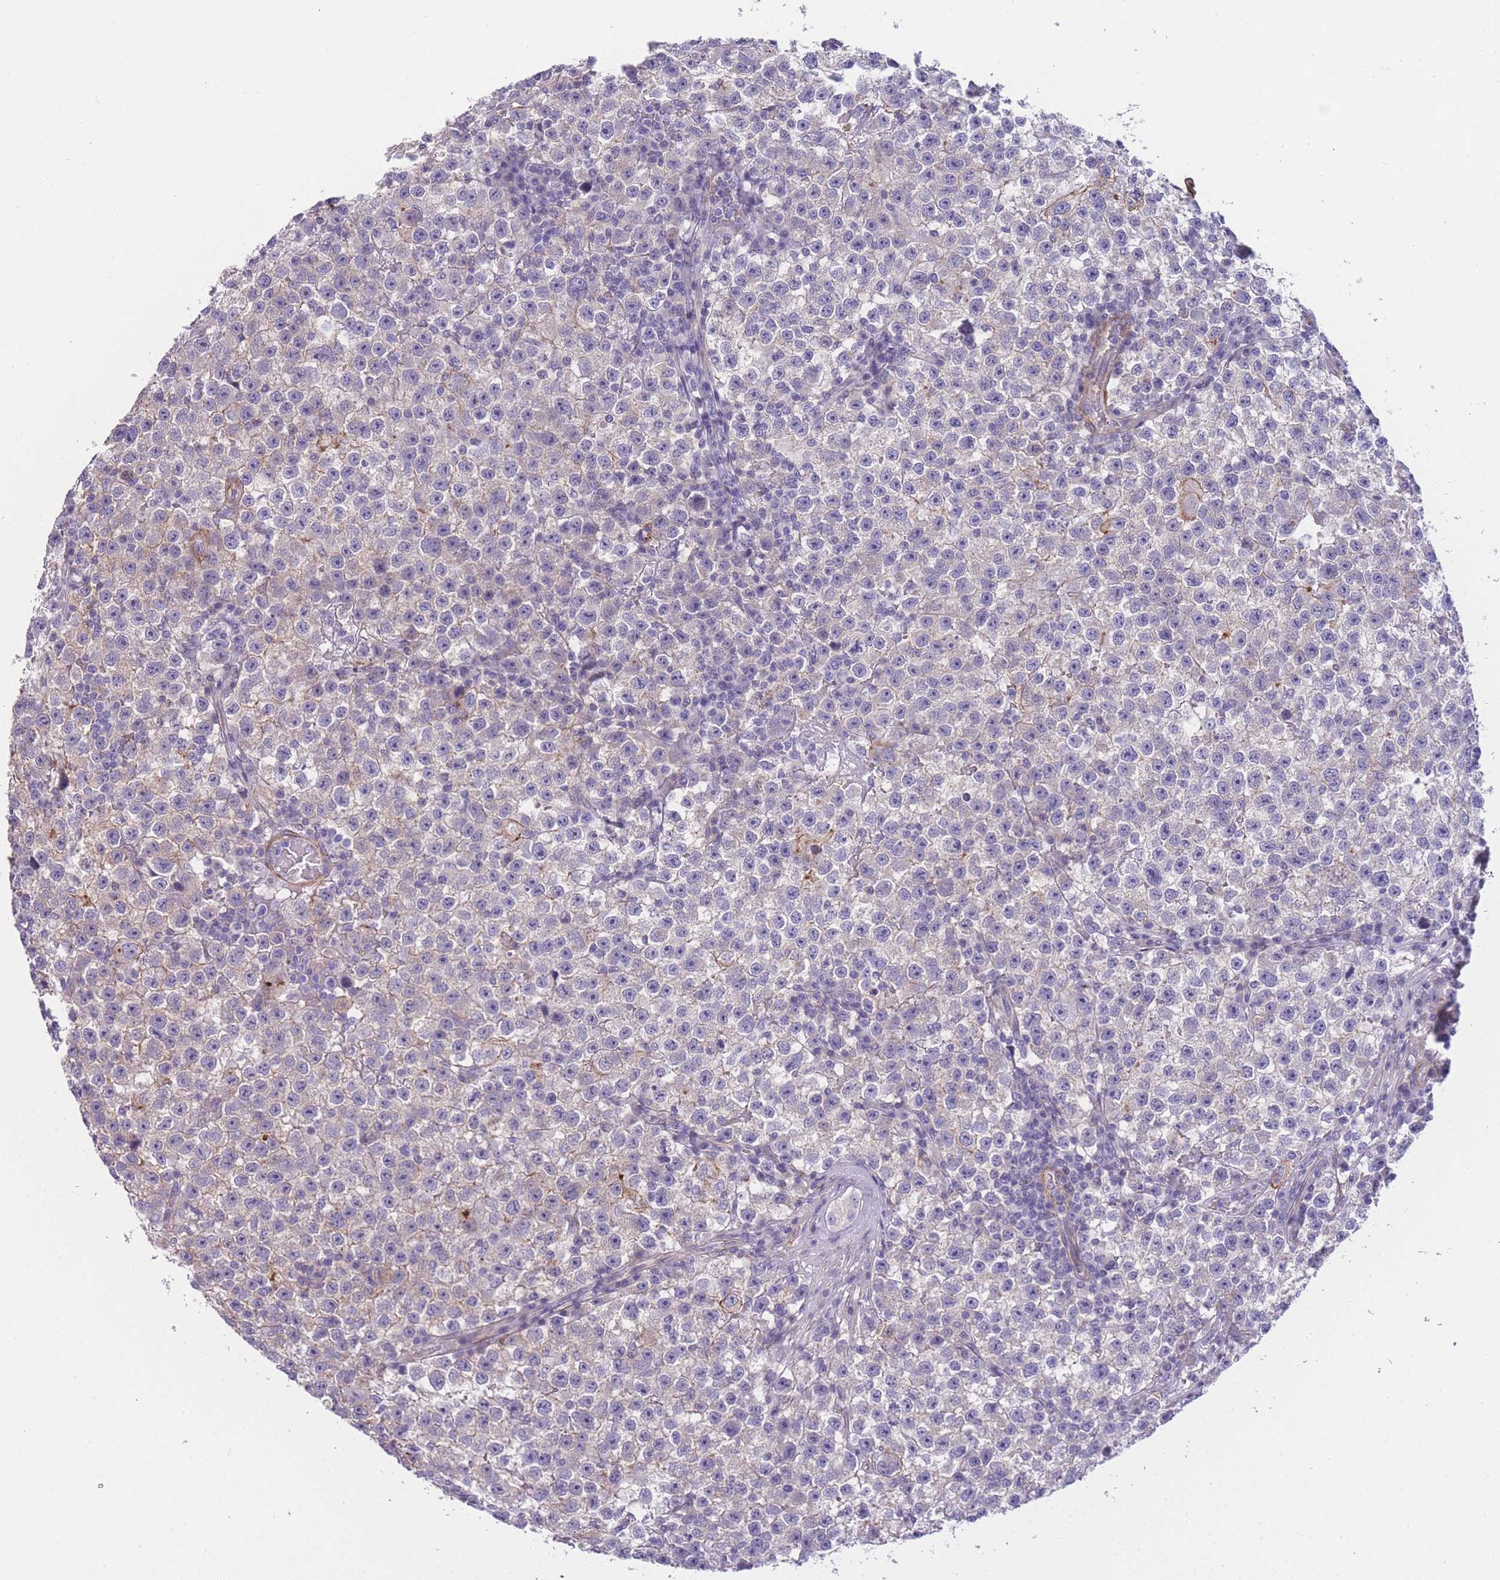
{"staining": {"intensity": "negative", "quantity": "none", "location": "none"}, "tissue": "testis cancer", "cell_type": "Tumor cells", "image_type": "cancer", "snomed": [{"axis": "morphology", "description": "Seminoma, NOS"}, {"axis": "topography", "description": "Testis"}], "caption": "There is no significant positivity in tumor cells of testis cancer (seminoma). Brightfield microscopy of immunohistochemistry (IHC) stained with DAB (3,3'-diaminobenzidine) (brown) and hematoxylin (blue), captured at high magnification.", "gene": "FAM124A", "patient": {"sex": "male", "age": 22}}